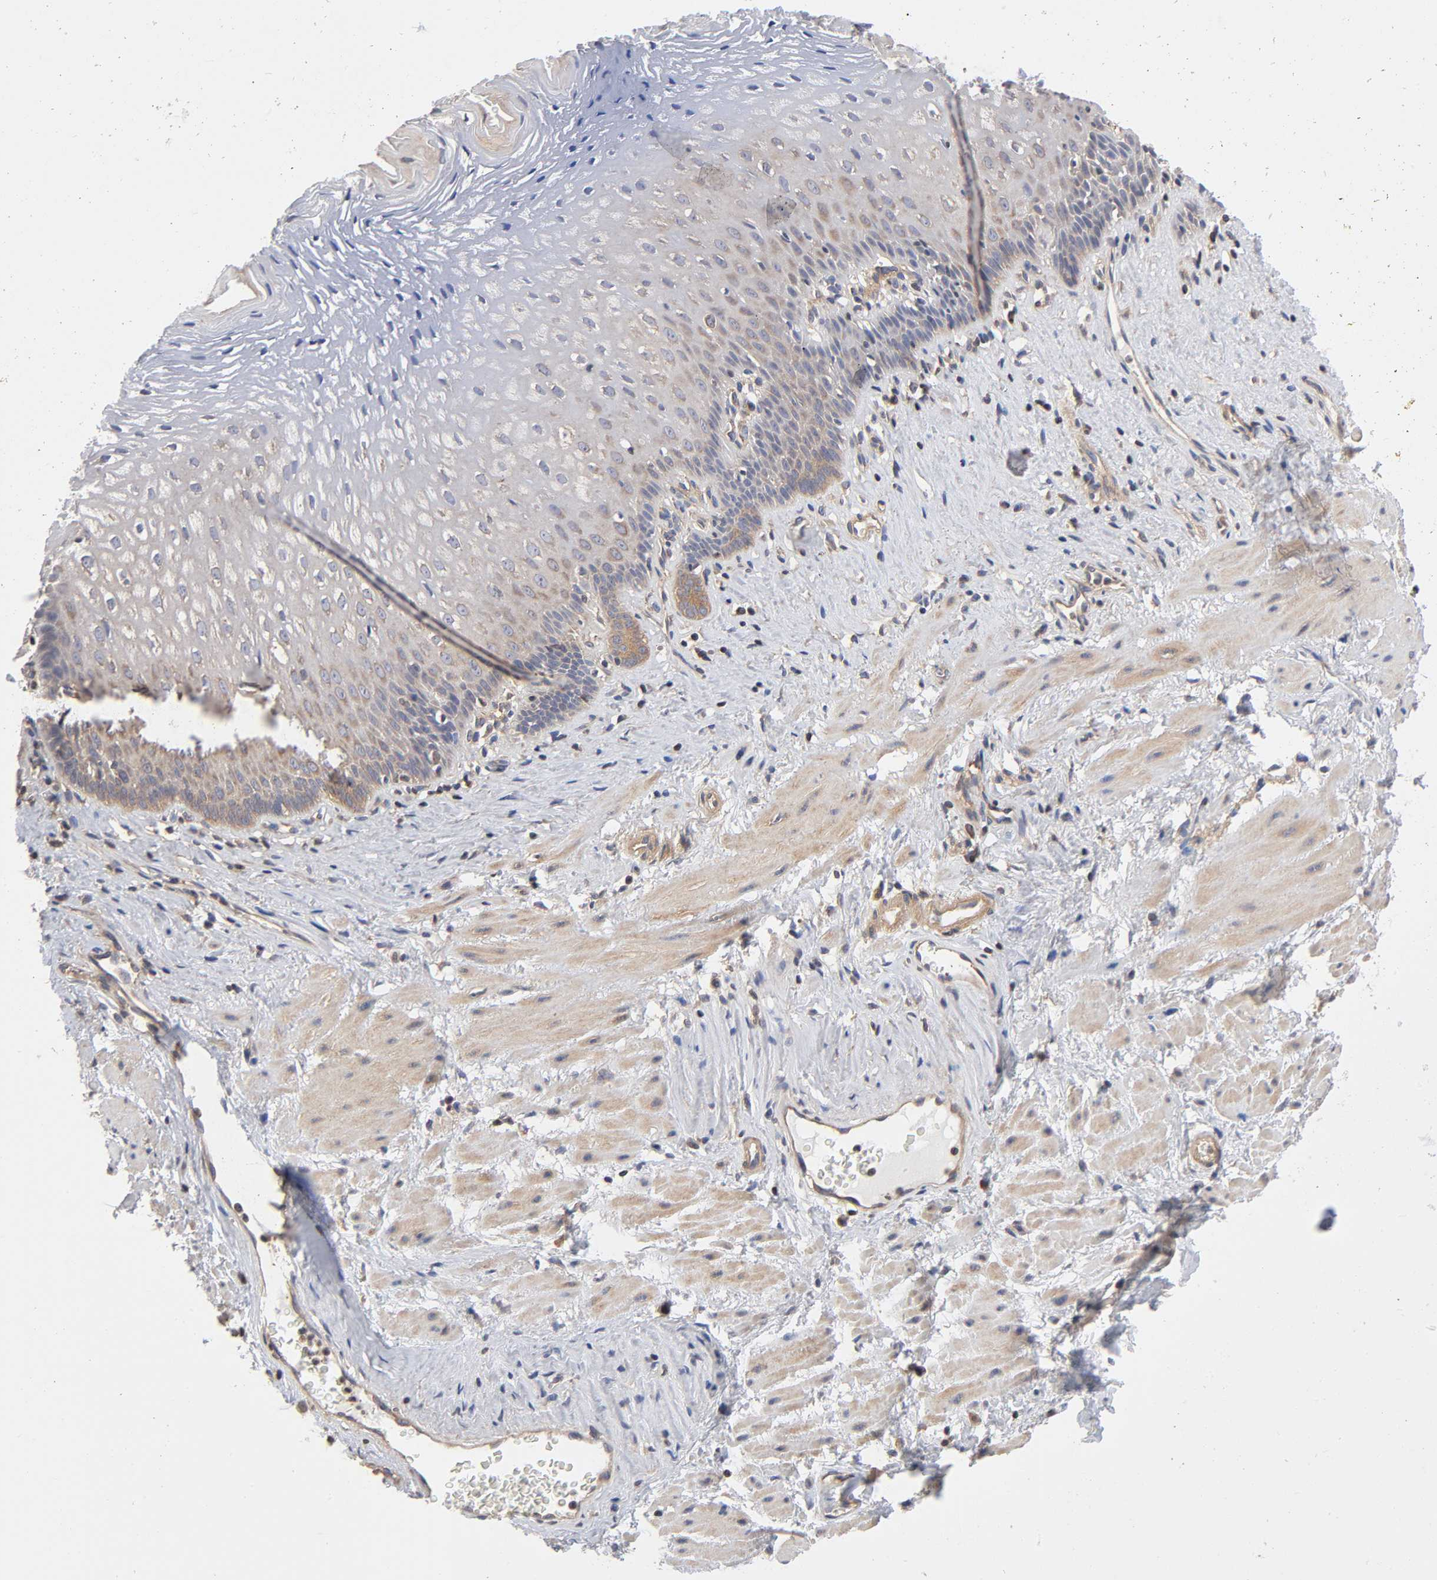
{"staining": {"intensity": "weak", "quantity": "25%-75%", "location": "cytoplasmic/membranous"}, "tissue": "esophagus", "cell_type": "Squamous epithelial cells", "image_type": "normal", "snomed": [{"axis": "morphology", "description": "Normal tissue, NOS"}, {"axis": "topography", "description": "Esophagus"}], "caption": "Immunohistochemistry (IHC) staining of unremarkable esophagus, which exhibits low levels of weak cytoplasmic/membranous staining in approximately 25%-75% of squamous epithelial cells indicating weak cytoplasmic/membranous protein expression. The staining was performed using DAB (3,3'-diaminobenzidine) (brown) for protein detection and nuclei were counterstained in hematoxylin (blue).", "gene": "STRN3", "patient": {"sex": "female", "age": 70}}